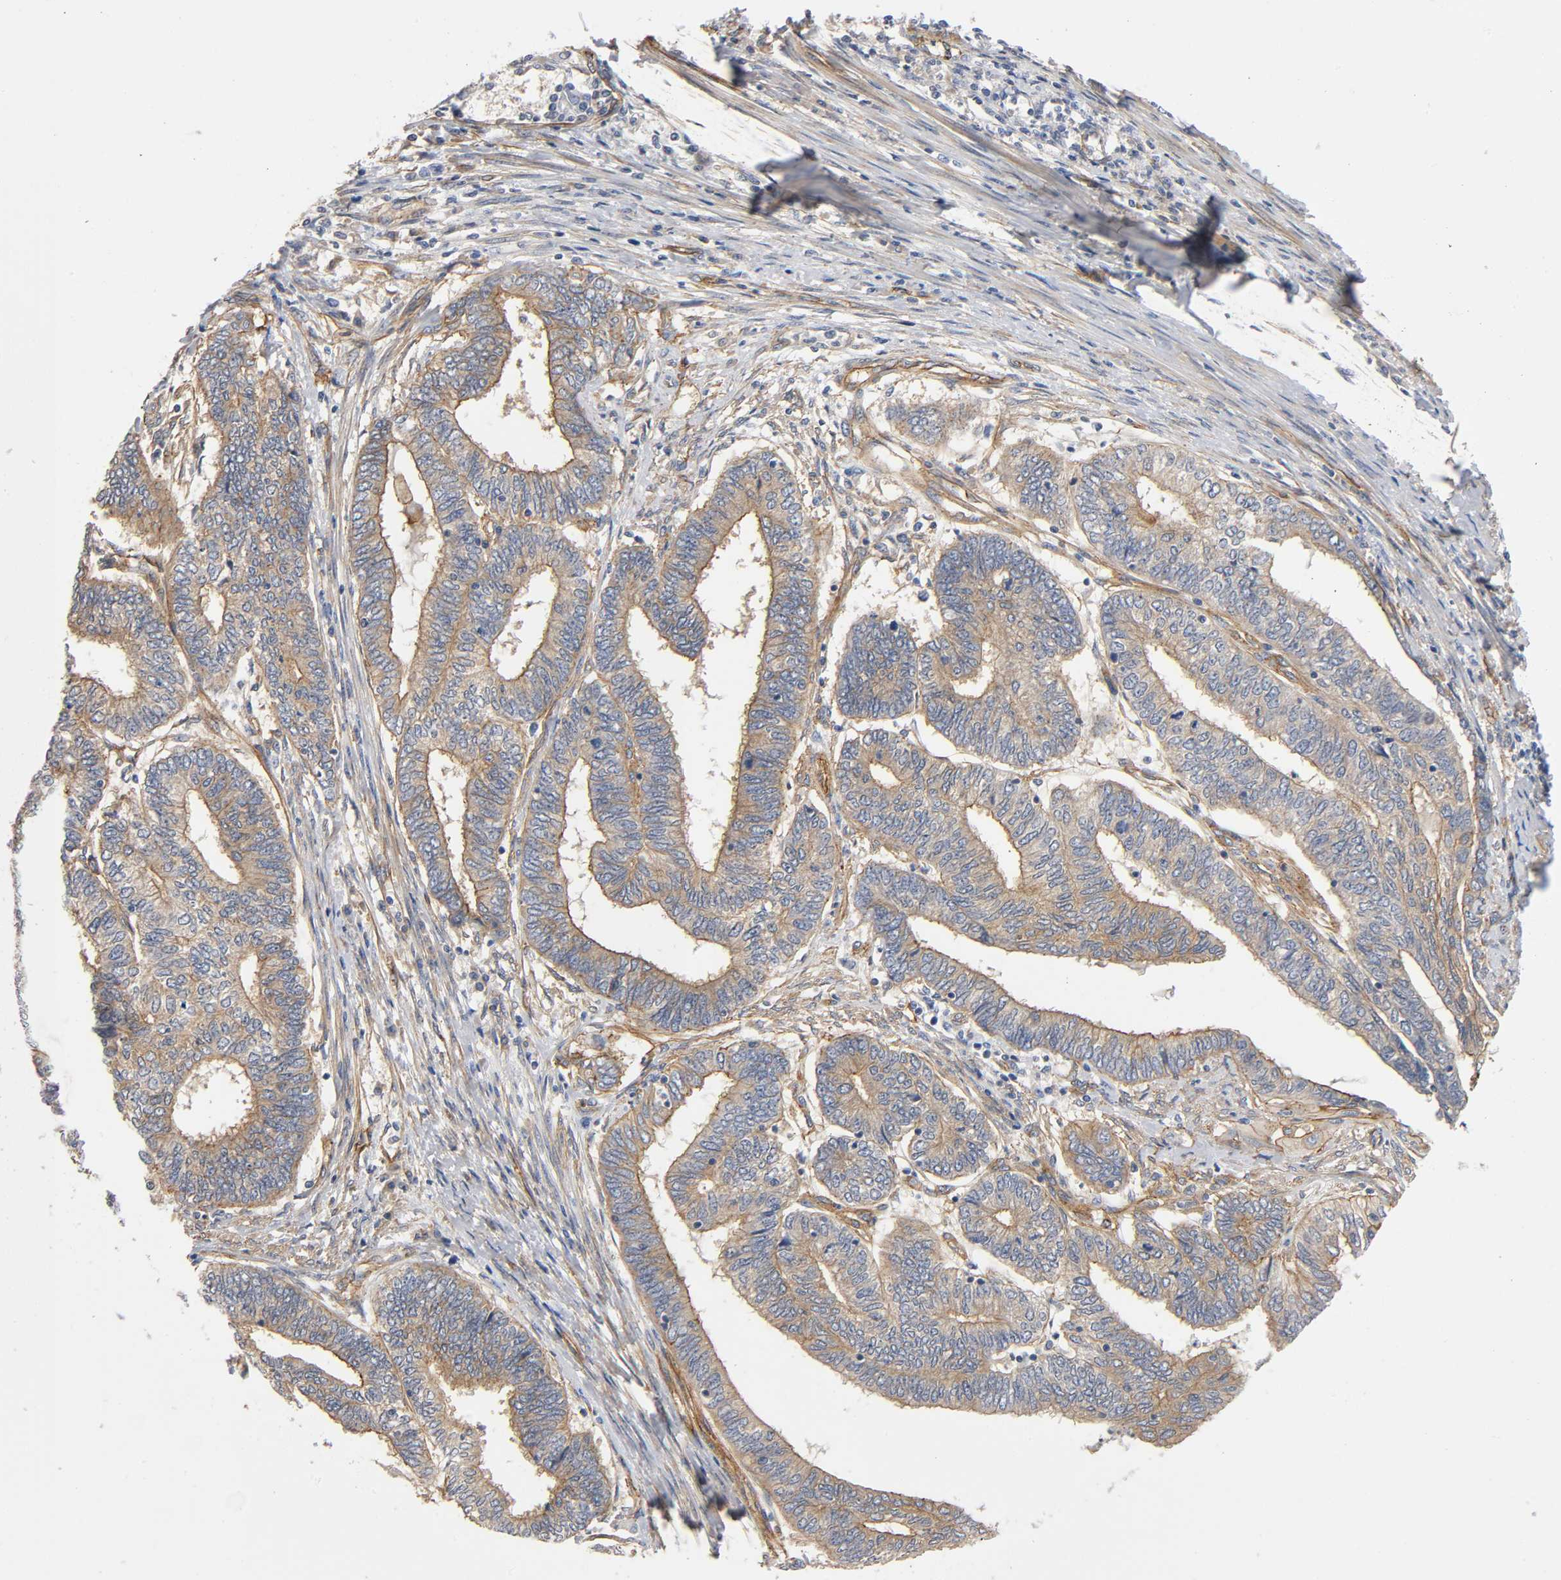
{"staining": {"intensity": "weak", "quantity": ">75%", "location": "cytoplasmic/membranous"}, "tissue": "endometrial cancer", "cell_type": "Tumor cells", "image_type": "cancer", "snomed": [{"axis": "morphology", "description": "Adenocarcinoma, NOS"}, {"axis": "topography", "description": "Uterus"}, {"axis": "topography", "description": "Endometrium"}], "caption": "Protein expression analysis of endometrial adenocarcinoma shows weak cytoplasmic/membranous expression in about >75% of tumor cells.", "gene": "MARS1", "patient": {"sex": "female", "age": 70}}